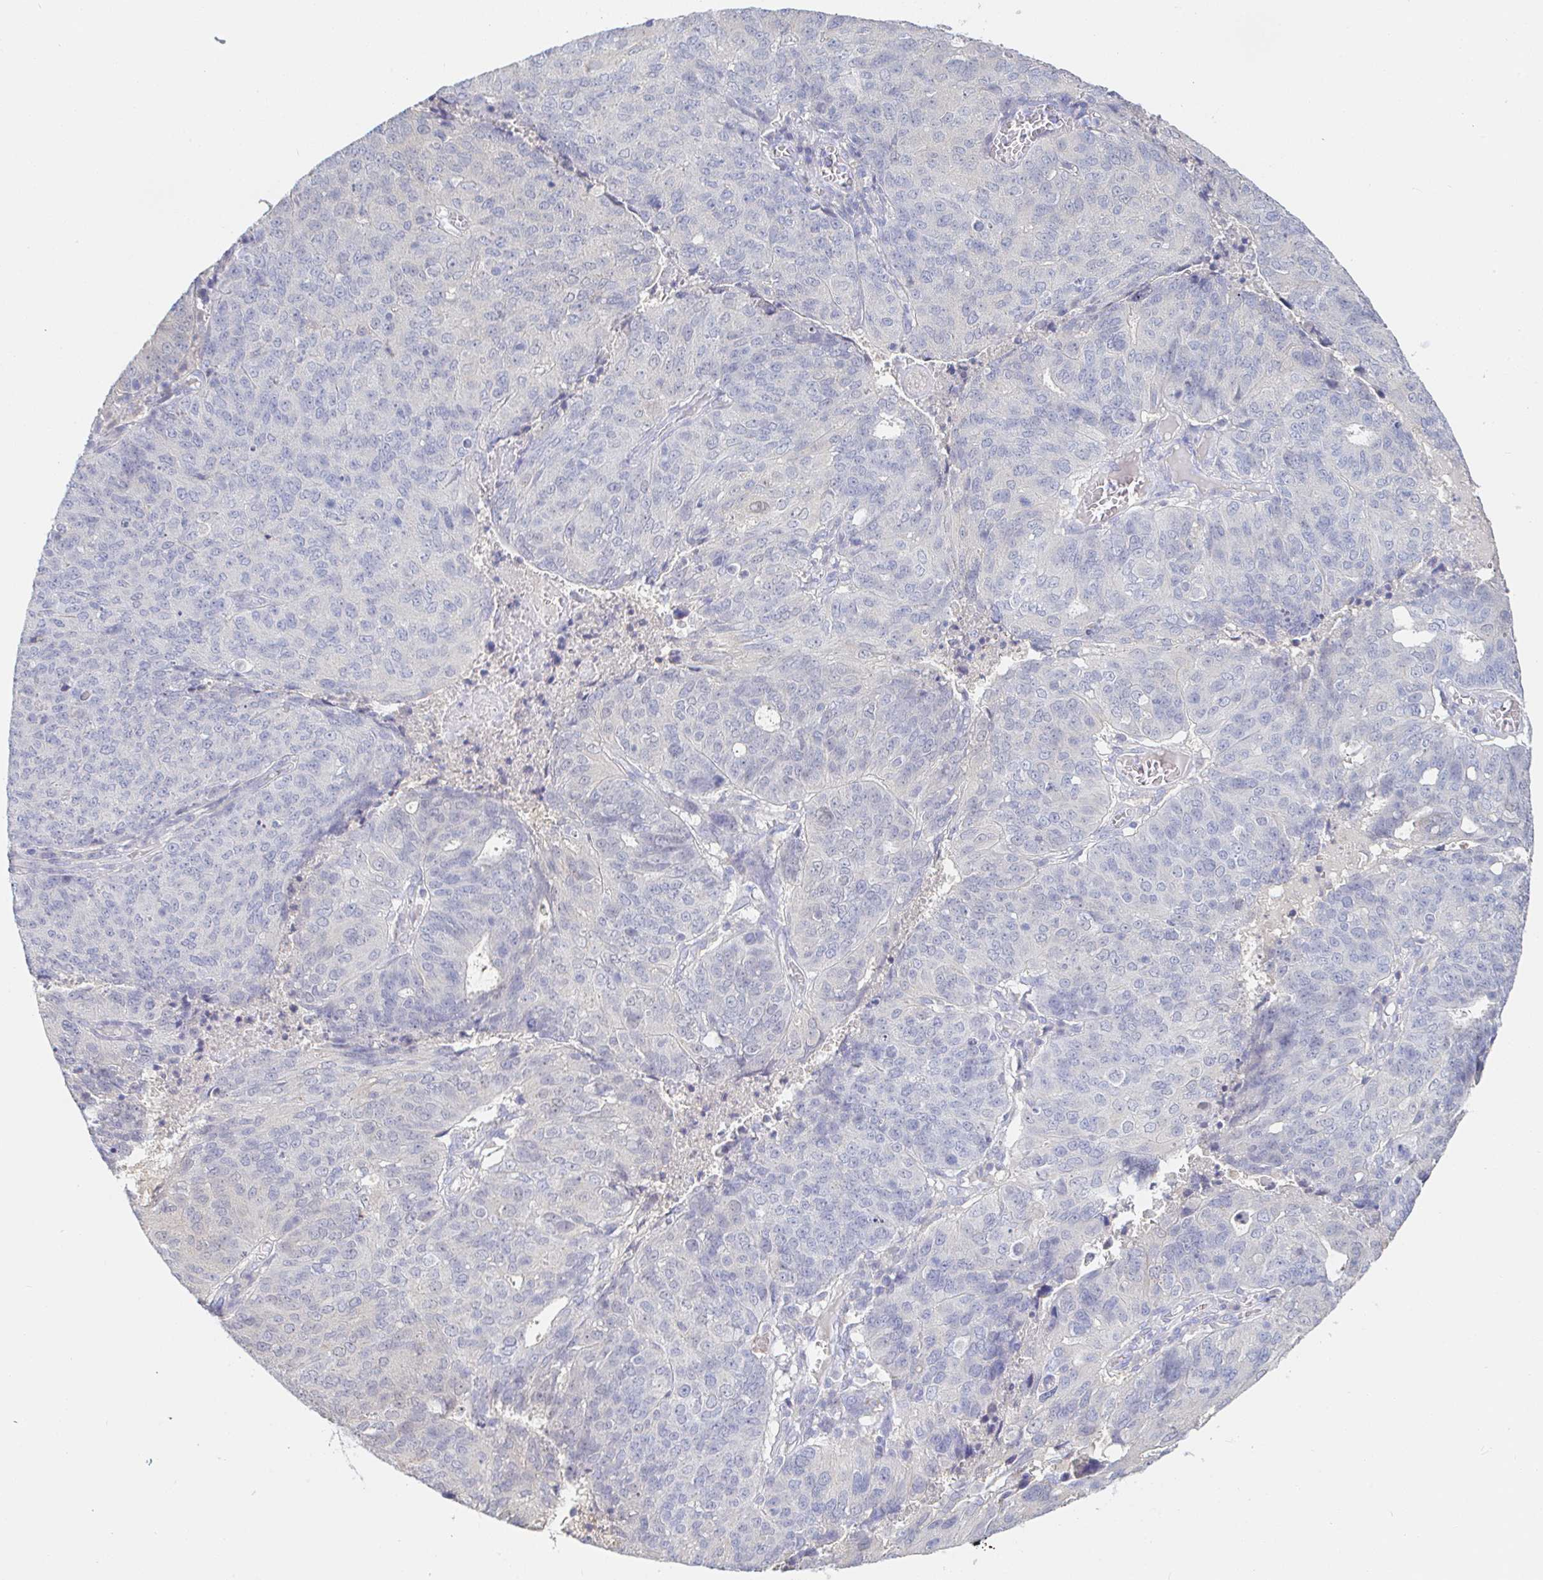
{"staining": {"intensity": "negative", "quantity": "none", "location": "none"}, "tissue": "endometrial cancer", "cell_type": "Tumor cells", "image_type": "cancer", "snomed": [{"axis": "morphology", "description": "Adenocarcinoma, NOS"}, {"axis": "topography", "description": "Endometrium"}], "caption": "Protein analysis of endometrial cancer demonstrates no significant expression in tumor cells. (DAB IHC visualized using brightfield microscopy, high magnification).", "gene": "PDE6B", "patient": {"sex": "female", "age": 82}}